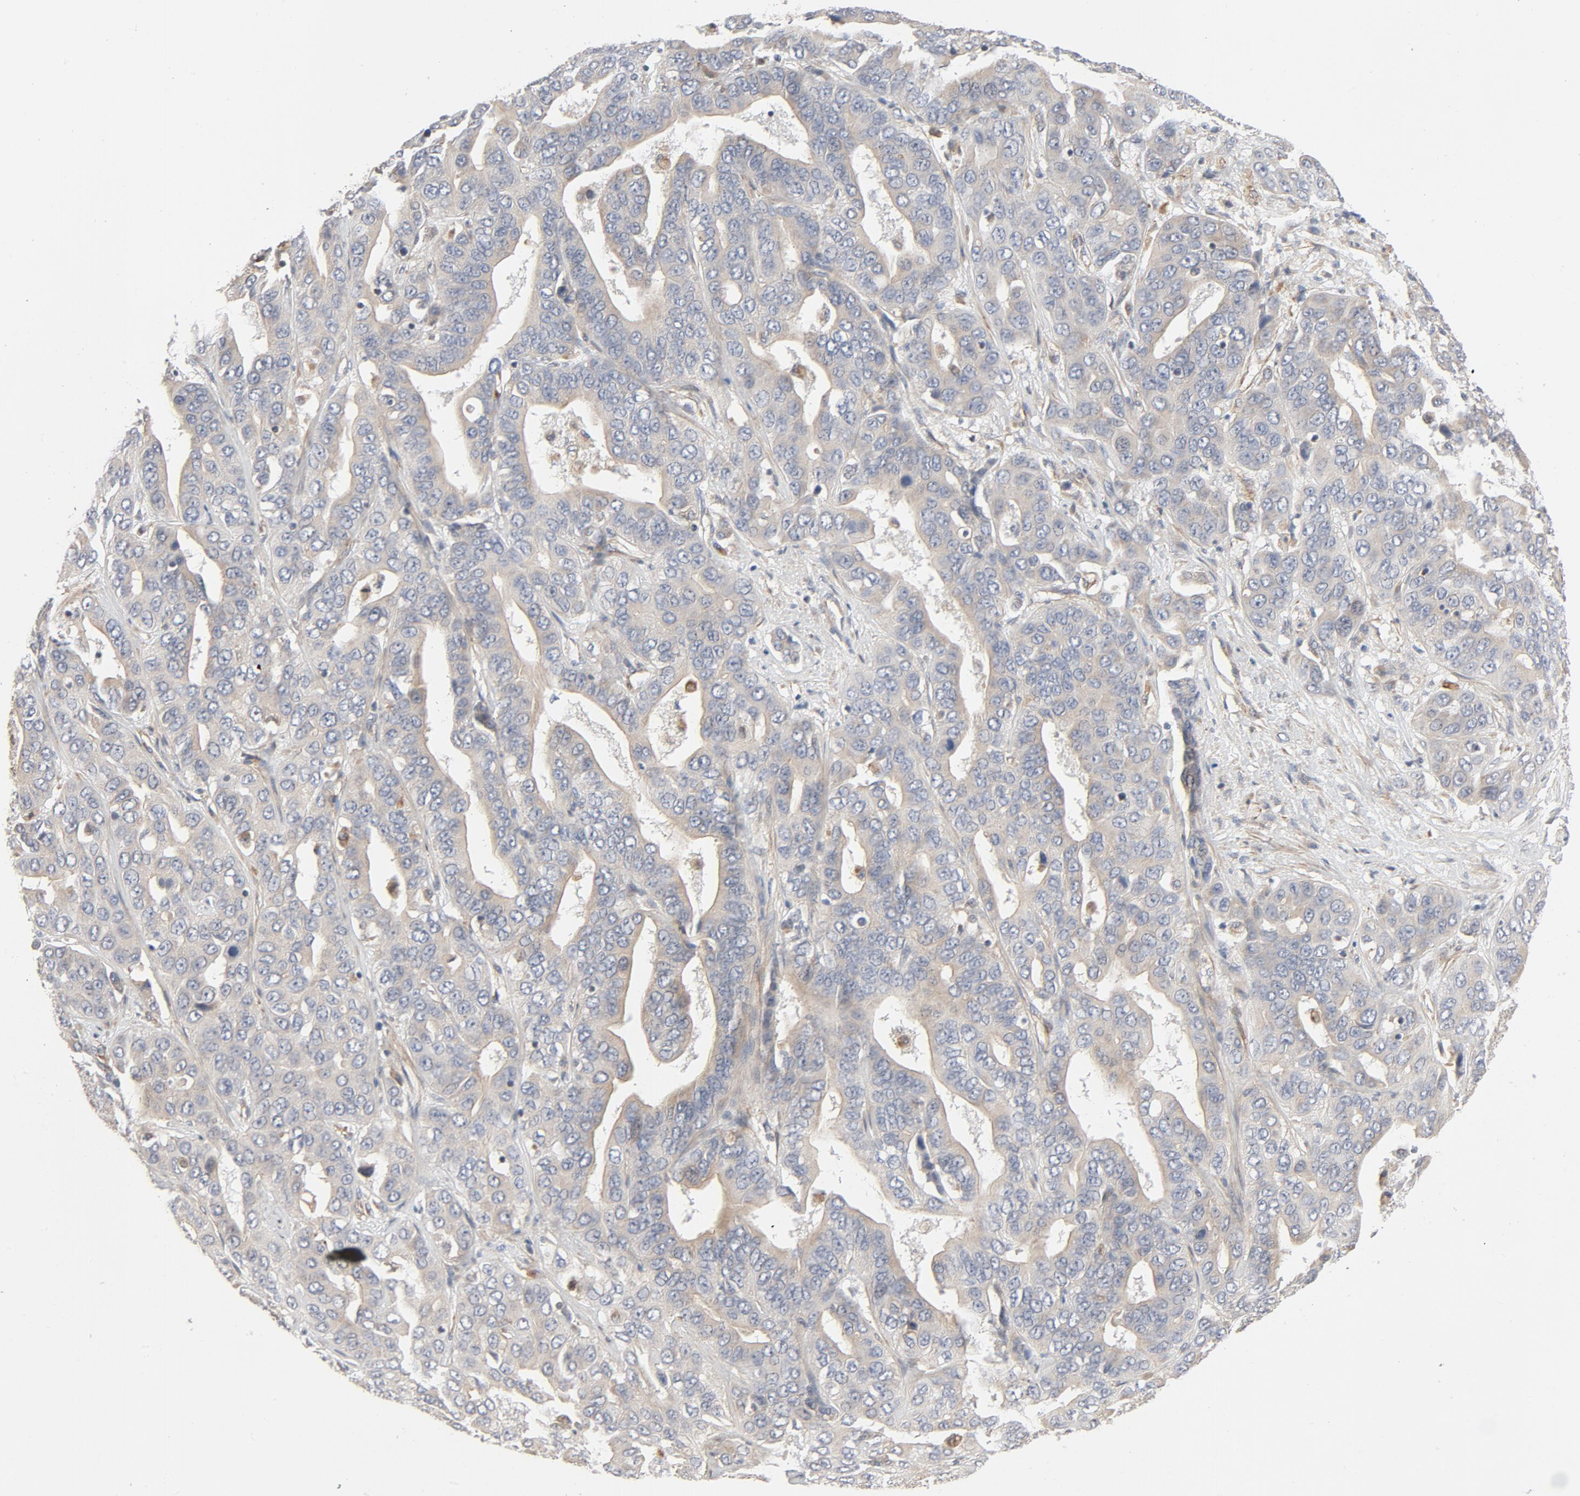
{"staining": {"intensity": "moderate", "quantity": "25%-75%", "location": "cytoplasmic/membranous"}, "tissue": "liver cancer", "cell_type": "Tumor cells", "image_type": "cancer", "snomed": [{"axis": "morphology", "description": "Cholangiocarcinoma"}, {"axis": "topography", "description": "Liver"}], "caption": "IHC image of neoplastic tissue: human liver cholangiocarcinoma stained using immunohistochemistry (IHC) demonstrates medium levels of moderate protein expression localized specifically in the cytoplasmic/membranous of tumor cells, appearing as a cytoplasmic/membranous brown color.", "gene": "TRIOBP", "patient": {"sex": "female", "age": 52}}